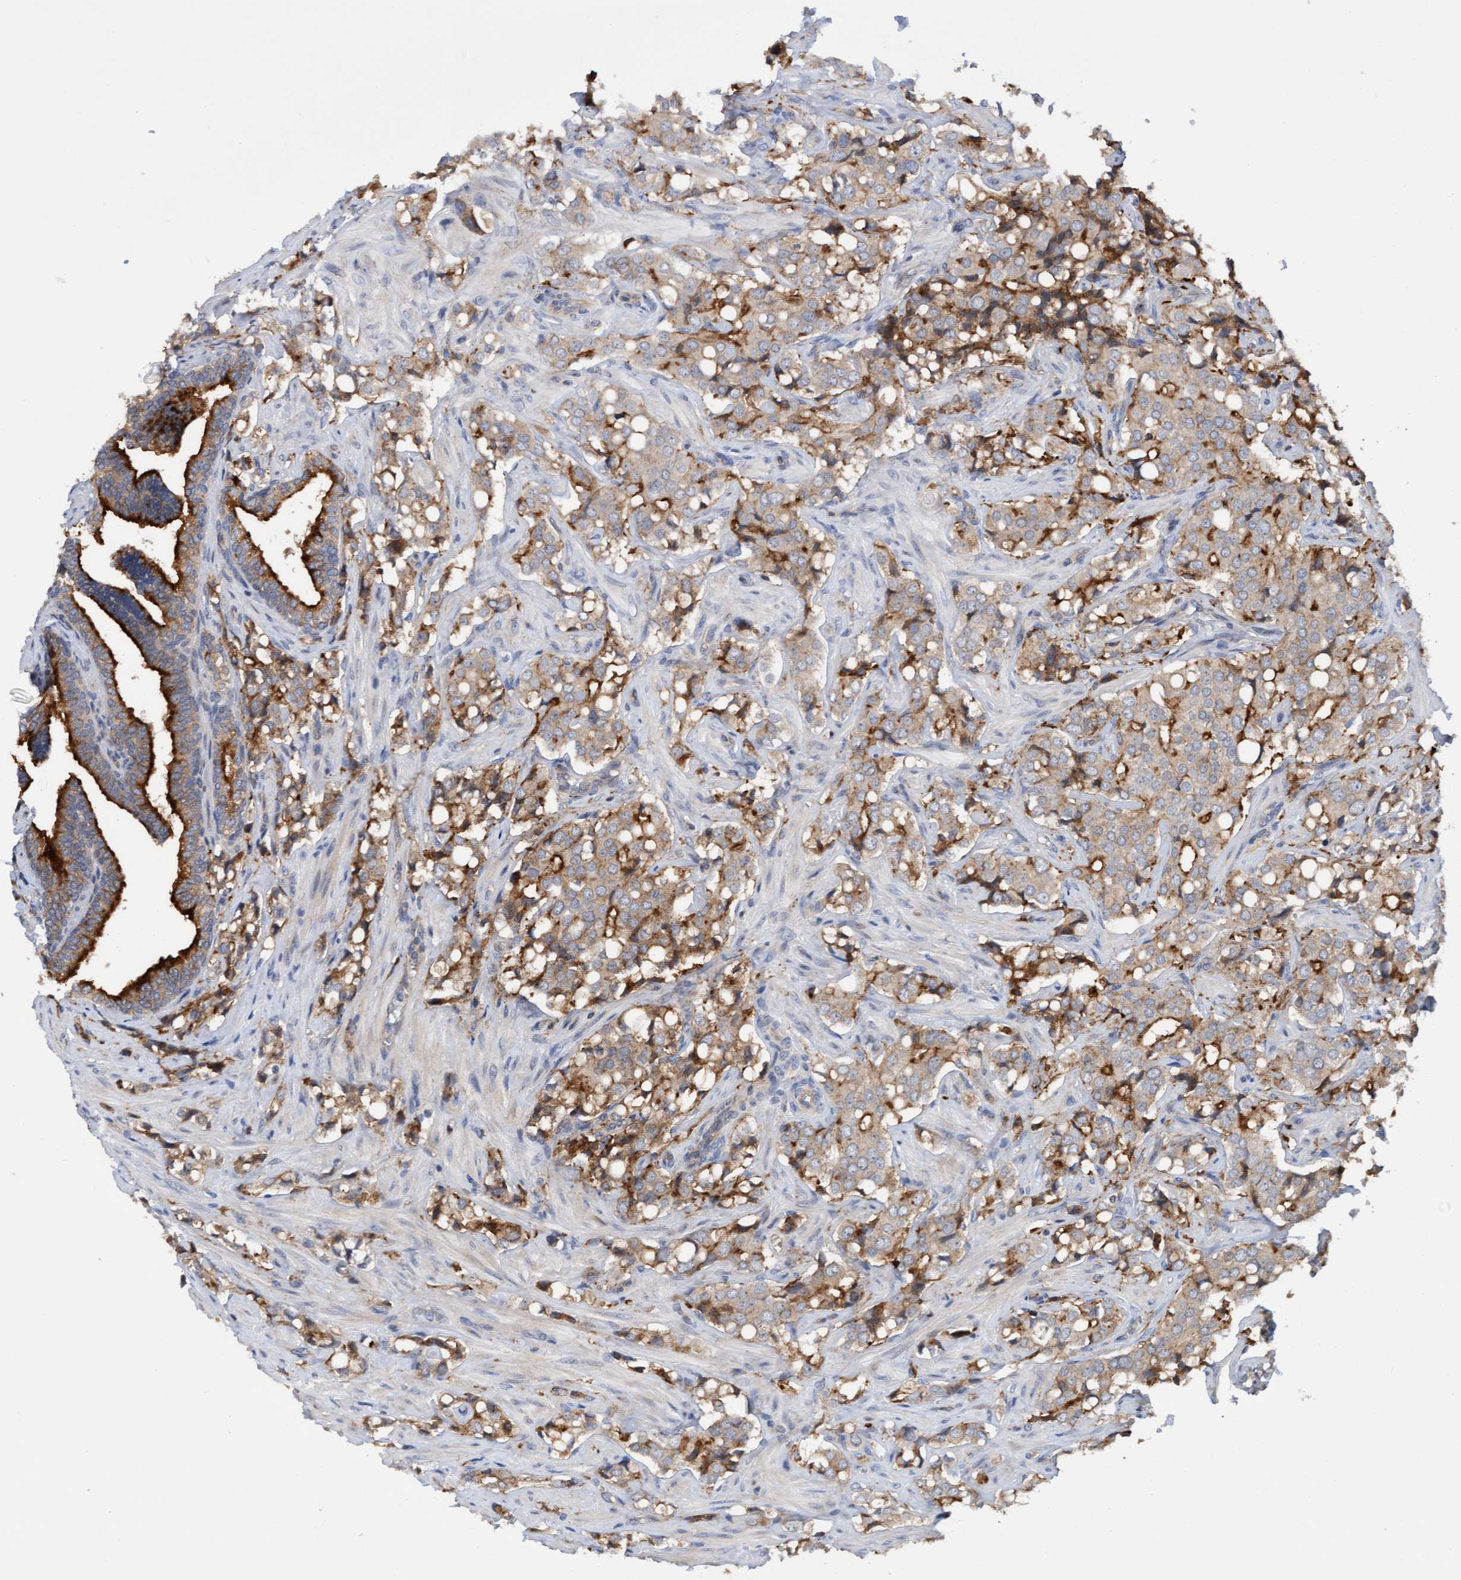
{"staining": {"intensity": "moderate", "quantity": ">75%", "location": "cytoplasmic/membranous"}, "tissue": "prostate cancer", "cell_type": "Tumor cells", "image_type": "cancer", "snomed": [{"axis": "morphology", "description": "Adenocarcinoma, High grade"}, {"axis": "topography", "description": "Prostate"}], "caption": "Prostate cancer (high-grade adenocarcinoma) stained with immunohistochemistry (IHC) demonstrates moderate cytoplasmic/membranous positivity in about >75% of tumor cells.", "gene": "ITFG1", "patient": {"sex": "male", "age": 52}}